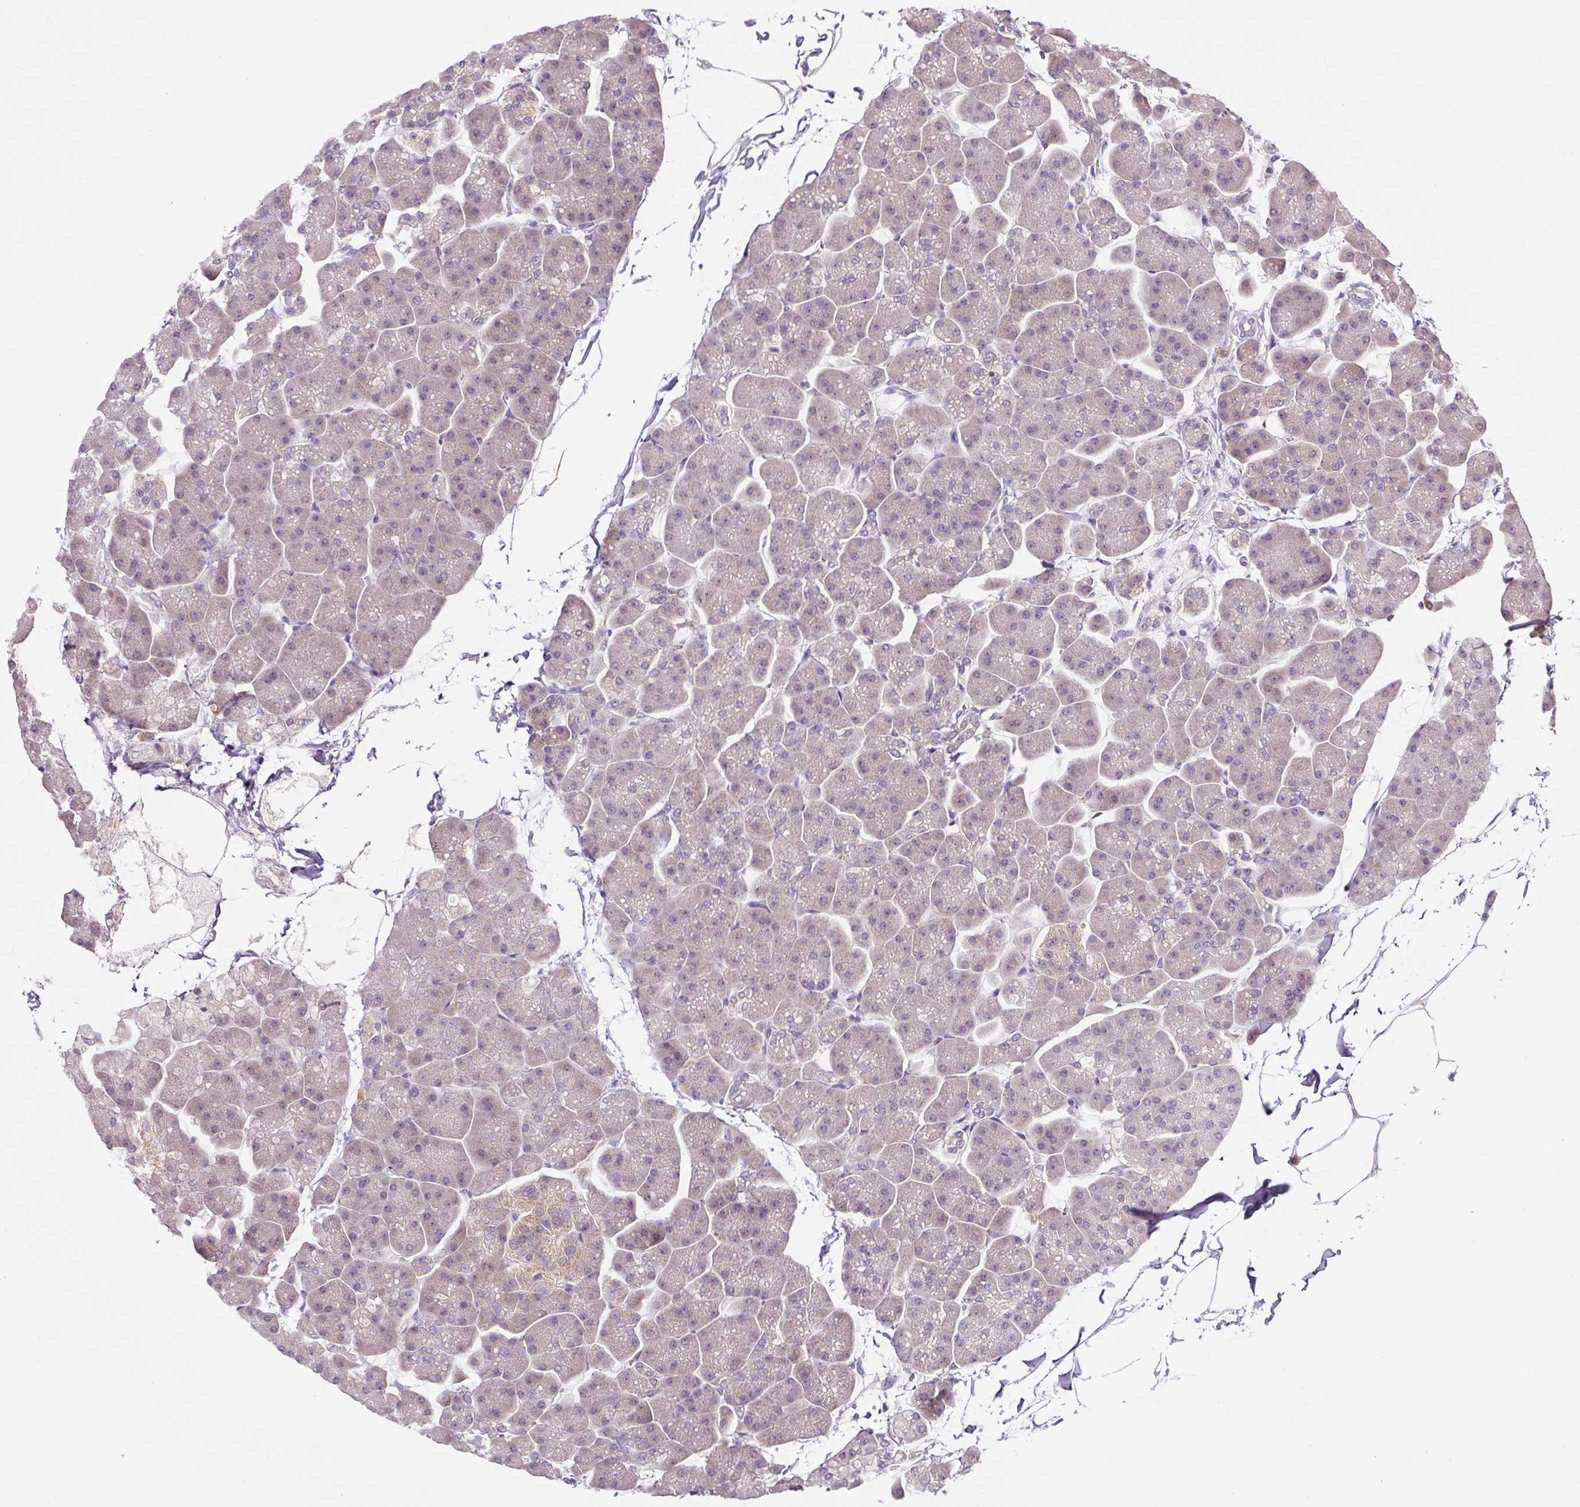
{"staining": {"intensity": "weak", "quantity": "<25%", "location": "cytoplasmic/membranous"}, "tissue": "pancreas", "cell_type": "Exocrine glandular cells", "image_type": "normal", "snomed": [{"axis": "morphology", "description": "Normal tissue, NOS"}, {"axis": "topography", "description": "Pancreas"}], "caption": "Exocrine glandular cells show no significant positivity in benign pancreas. The staining is performed using DAB (3,3'-diaminobenzidine) brown chromogen with nuclei counter-stained in using hematoxylin.", "gene": "PRKAA2", "patient": {"sex": "male", "age": 35}}